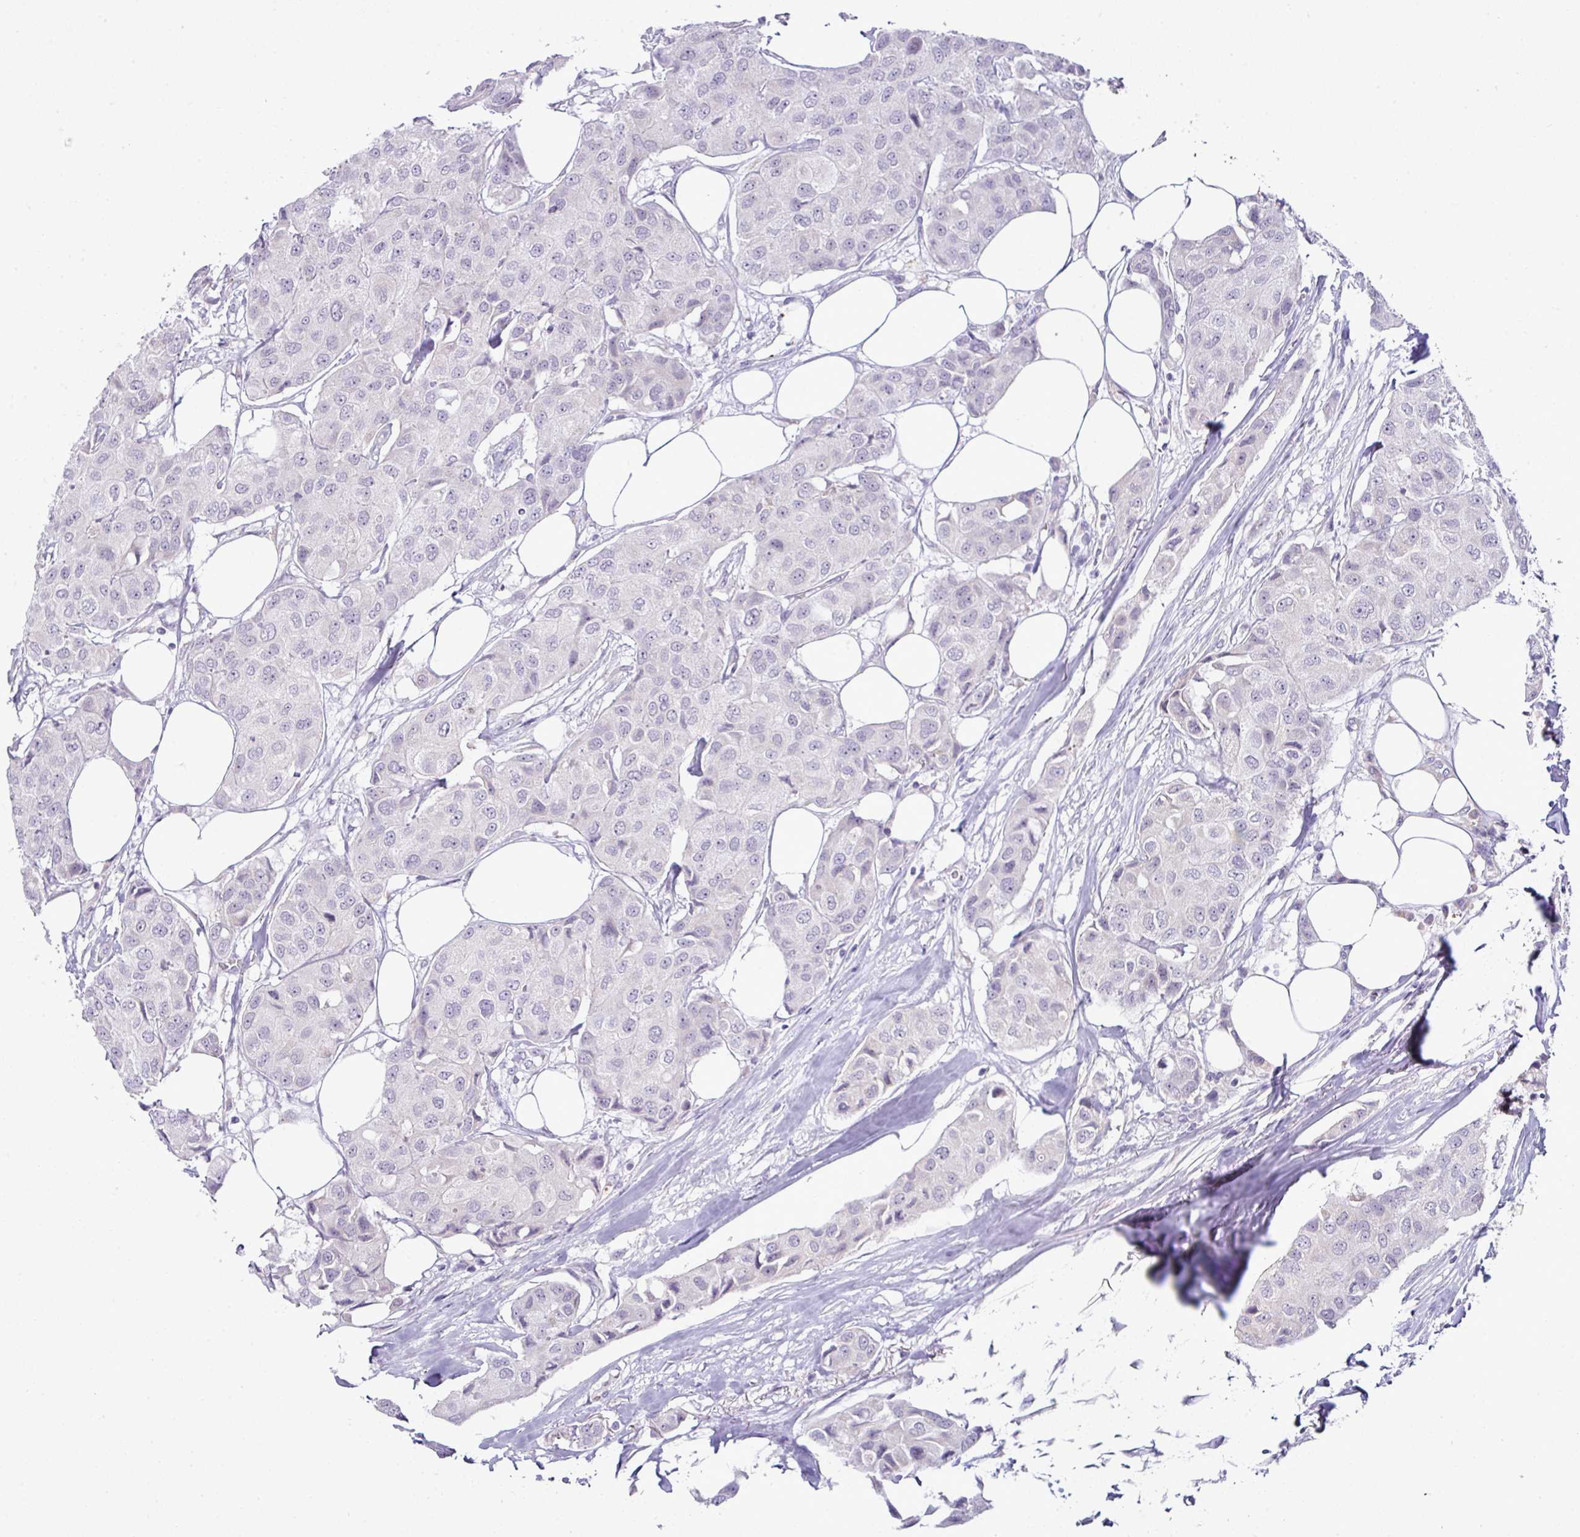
{"staining": {"intensity": "negative", "quantity": "none", "location": "none"}, "tissue": "breast cancer", "cell_type": "Tumor cells", "image_type": "cancer", "snomed": [{"axis": "morphology", "description": "Duct carcinoma"}, {"axis": "topography", "description": "Breast"}], "caption": "Tumor cells are negative for brown protein staining in intraductal carcinoma (breast). (DAB IHC visualized using brightfield microscopy, high magnification).", "gene": "HBEGF", "patient": {"sex": "female", "age": 80}}